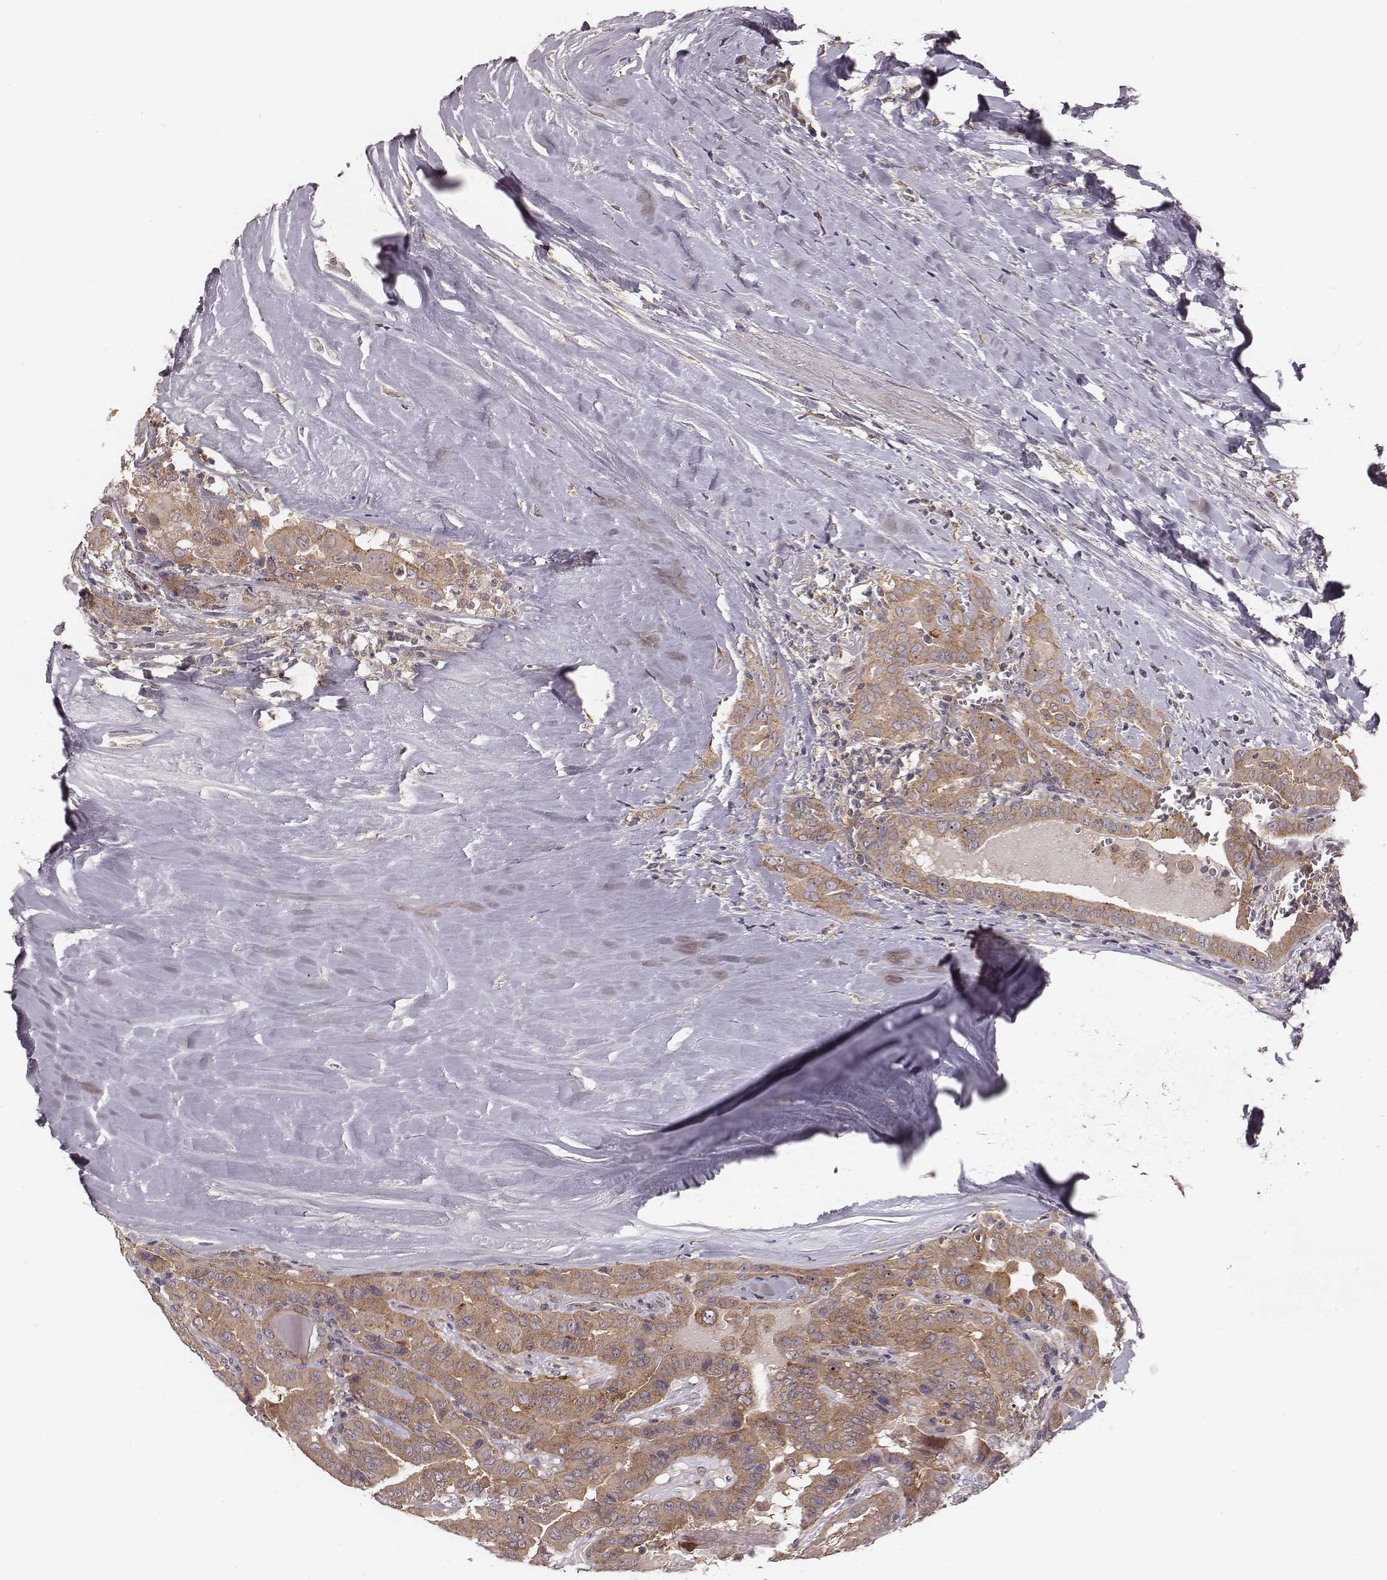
{"staining": {"intensity": "moderate", "quantity": ">75%", "location": "cytoplasmic/membranous"}, "tissue": "thyroid cancer", "cell_type": "Tumor cells", "image_type": "cancer", "snomed": [{"axis": "morphology", "description": "Papillary adenocarcinoma, NOS"}, {"axis": "topography", "description": "Thyroid gland"}], "caption": "IHC image of neoplastic tissue: human papillary adenocarcinoma (thyroid) stained using immunohistochemistry shows medium levels of moderate protein expression localized specifically in the cytoplasmic/membranous of tumor cells, appearing as a cytoplasmic/membranous brown color.", "gene": "VPS26A", "patient": {"sex": "female", "age": 37}}